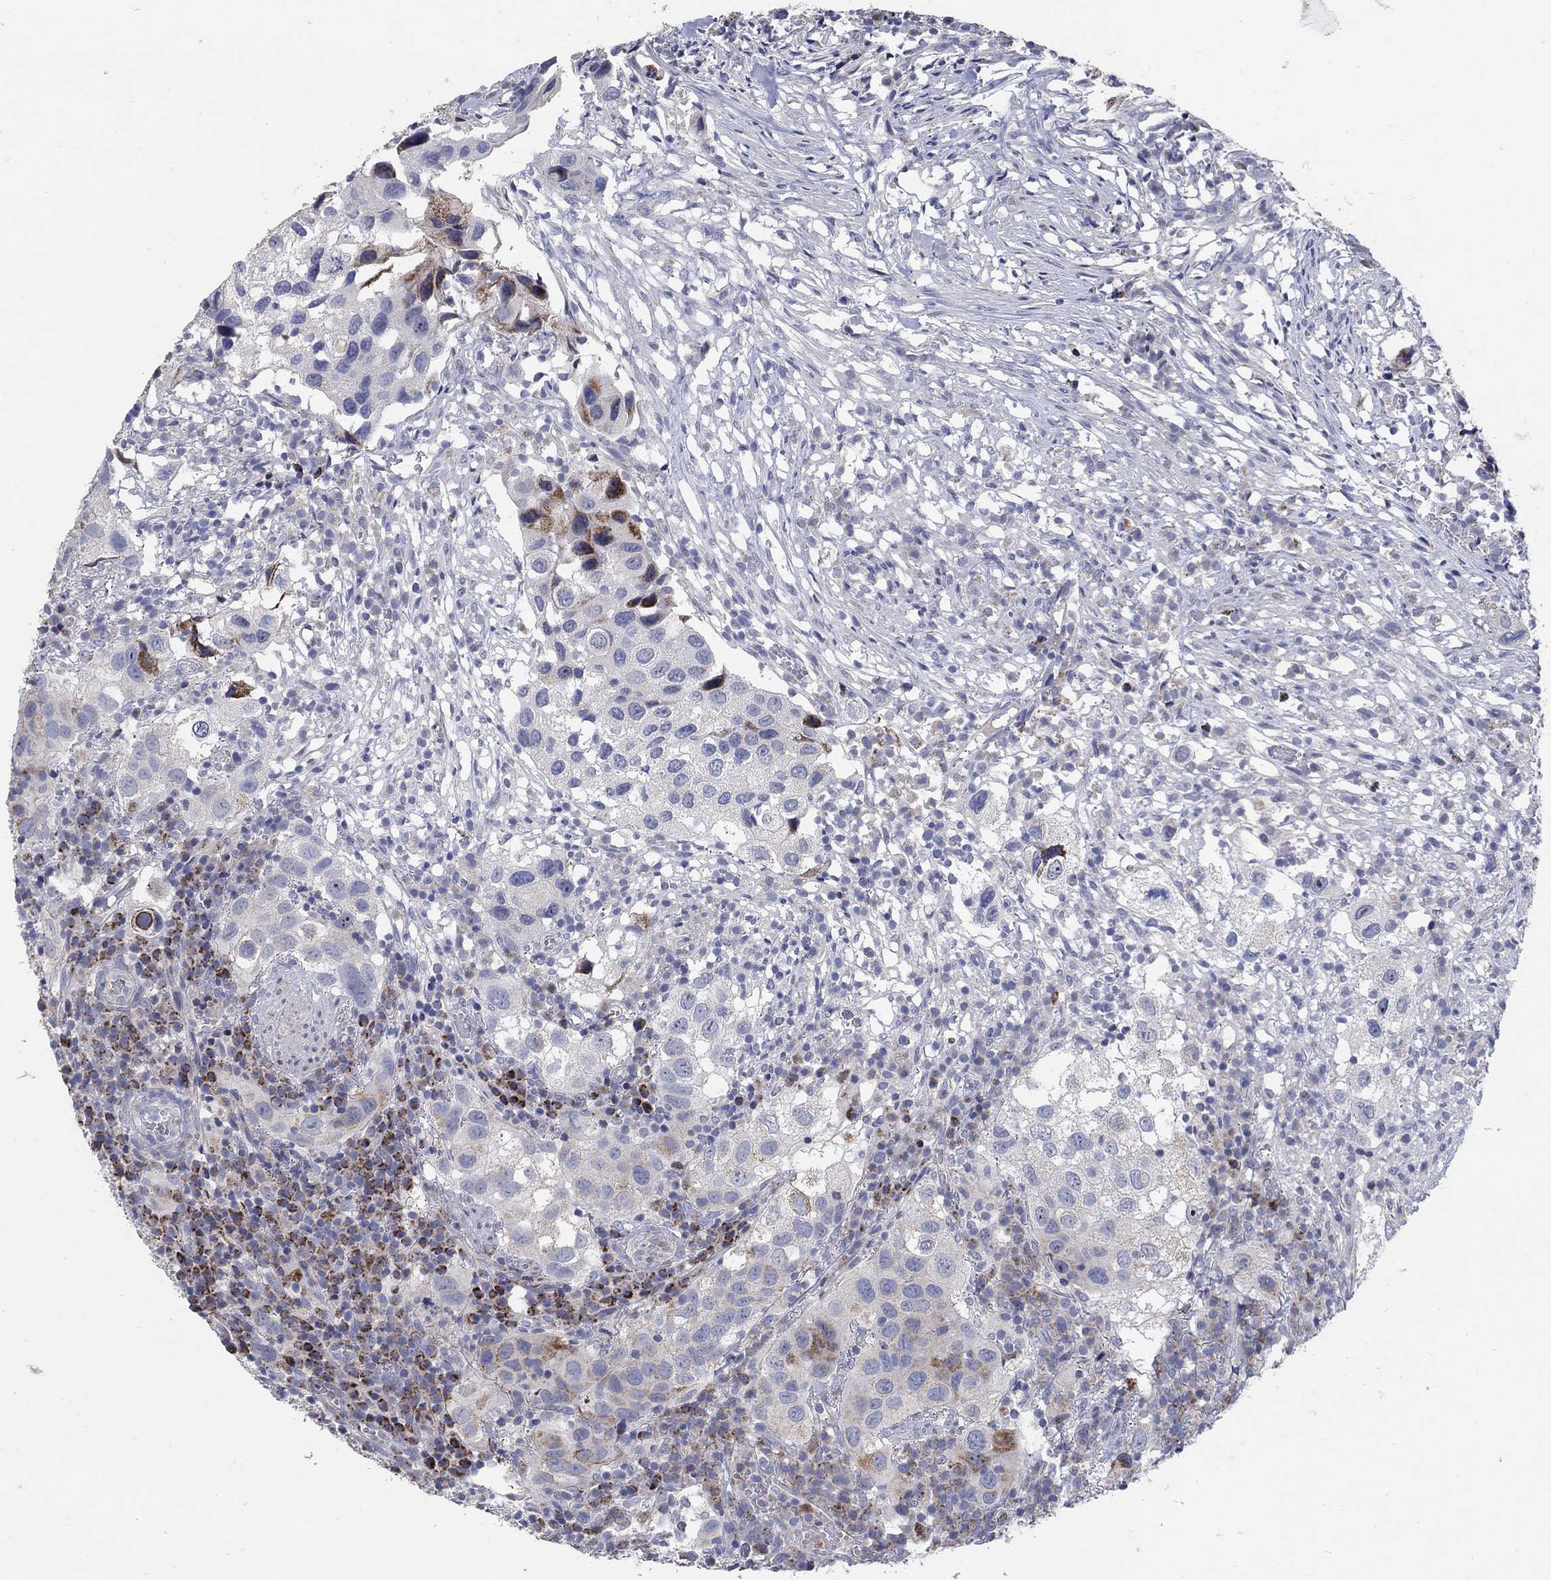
{"staining": {"intensity": "moderate", "quantity": "<25%", "location": "cytoplasmic/membranous"}, "tissue": "urothelial cancer", "cell_type": "Tumor cells", "image_type": "cancer", "snomed": [{"axis": "morphology", "description": "Urothelial carcinoma, High grade"}, {"axis": "topography", "description": "Urinary bladder"}], "caption": "Urothelial cancer stained for a protein (brown) exhibits moderate cytoplasmic/membranous positive staining in about <25% of tumor cells.", "gene": "HMX2", "patient": {"sex": "male", "age": 79}}